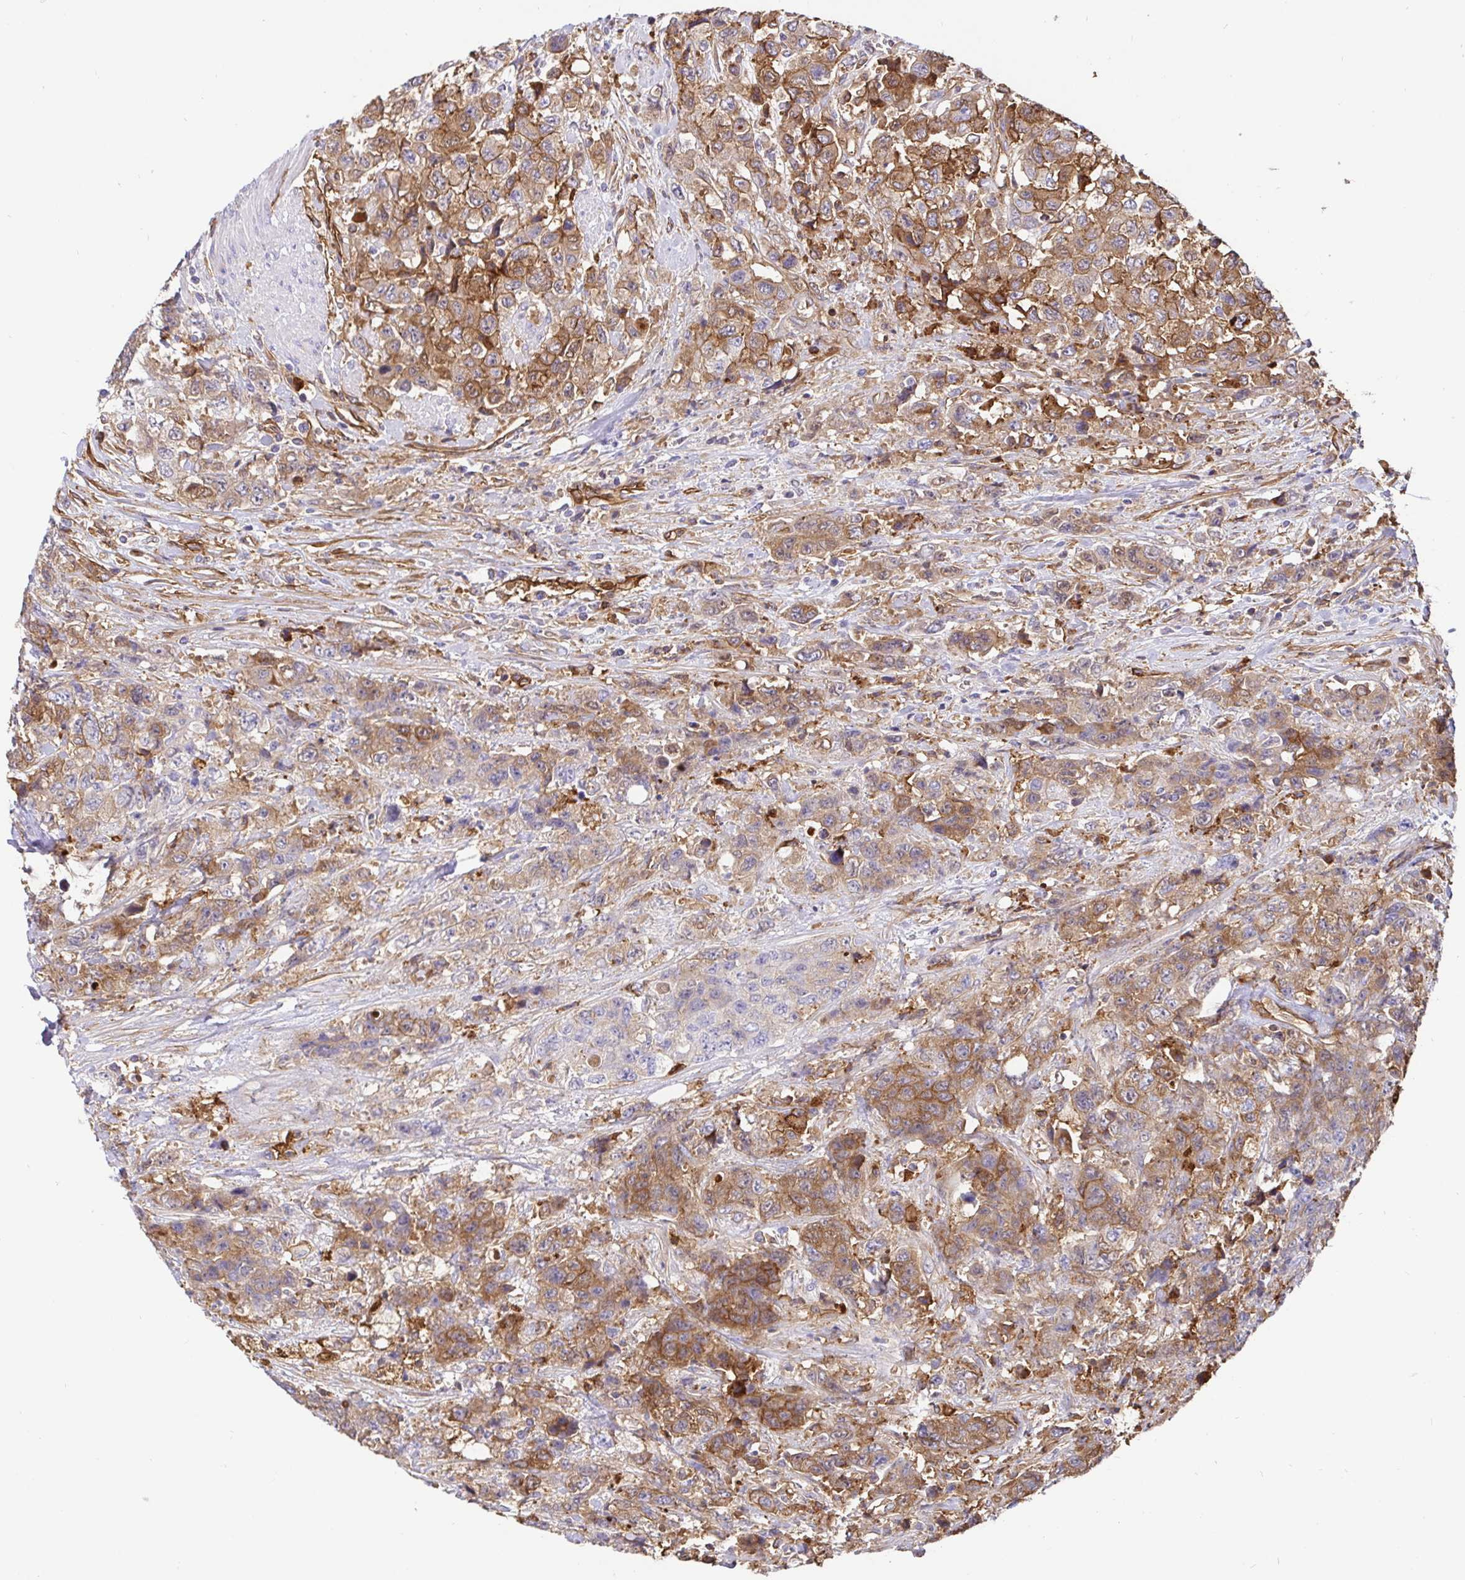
{"staining": {"intensity": "moderate", "quantity": "25%-75%", "location": "cytoplasmic/membranous"}, "tissue": "urothelial cancer", "cell_type": "Tumor cells", "image_type": "cancer", "snomed": [{"axis": "morphology", "description": "Urothelial carcinoma, High grade"}, {"axis": "topography", "description": "Urinary bladder"}], "caption": "Protein expression analysis of urothelial cancer reveals moderate cytoplasmic/membranous positivity in about 25%-75% of tumor cells.", "gene": "ANXA2", "patient": {"sex": "female", "age": 78}}